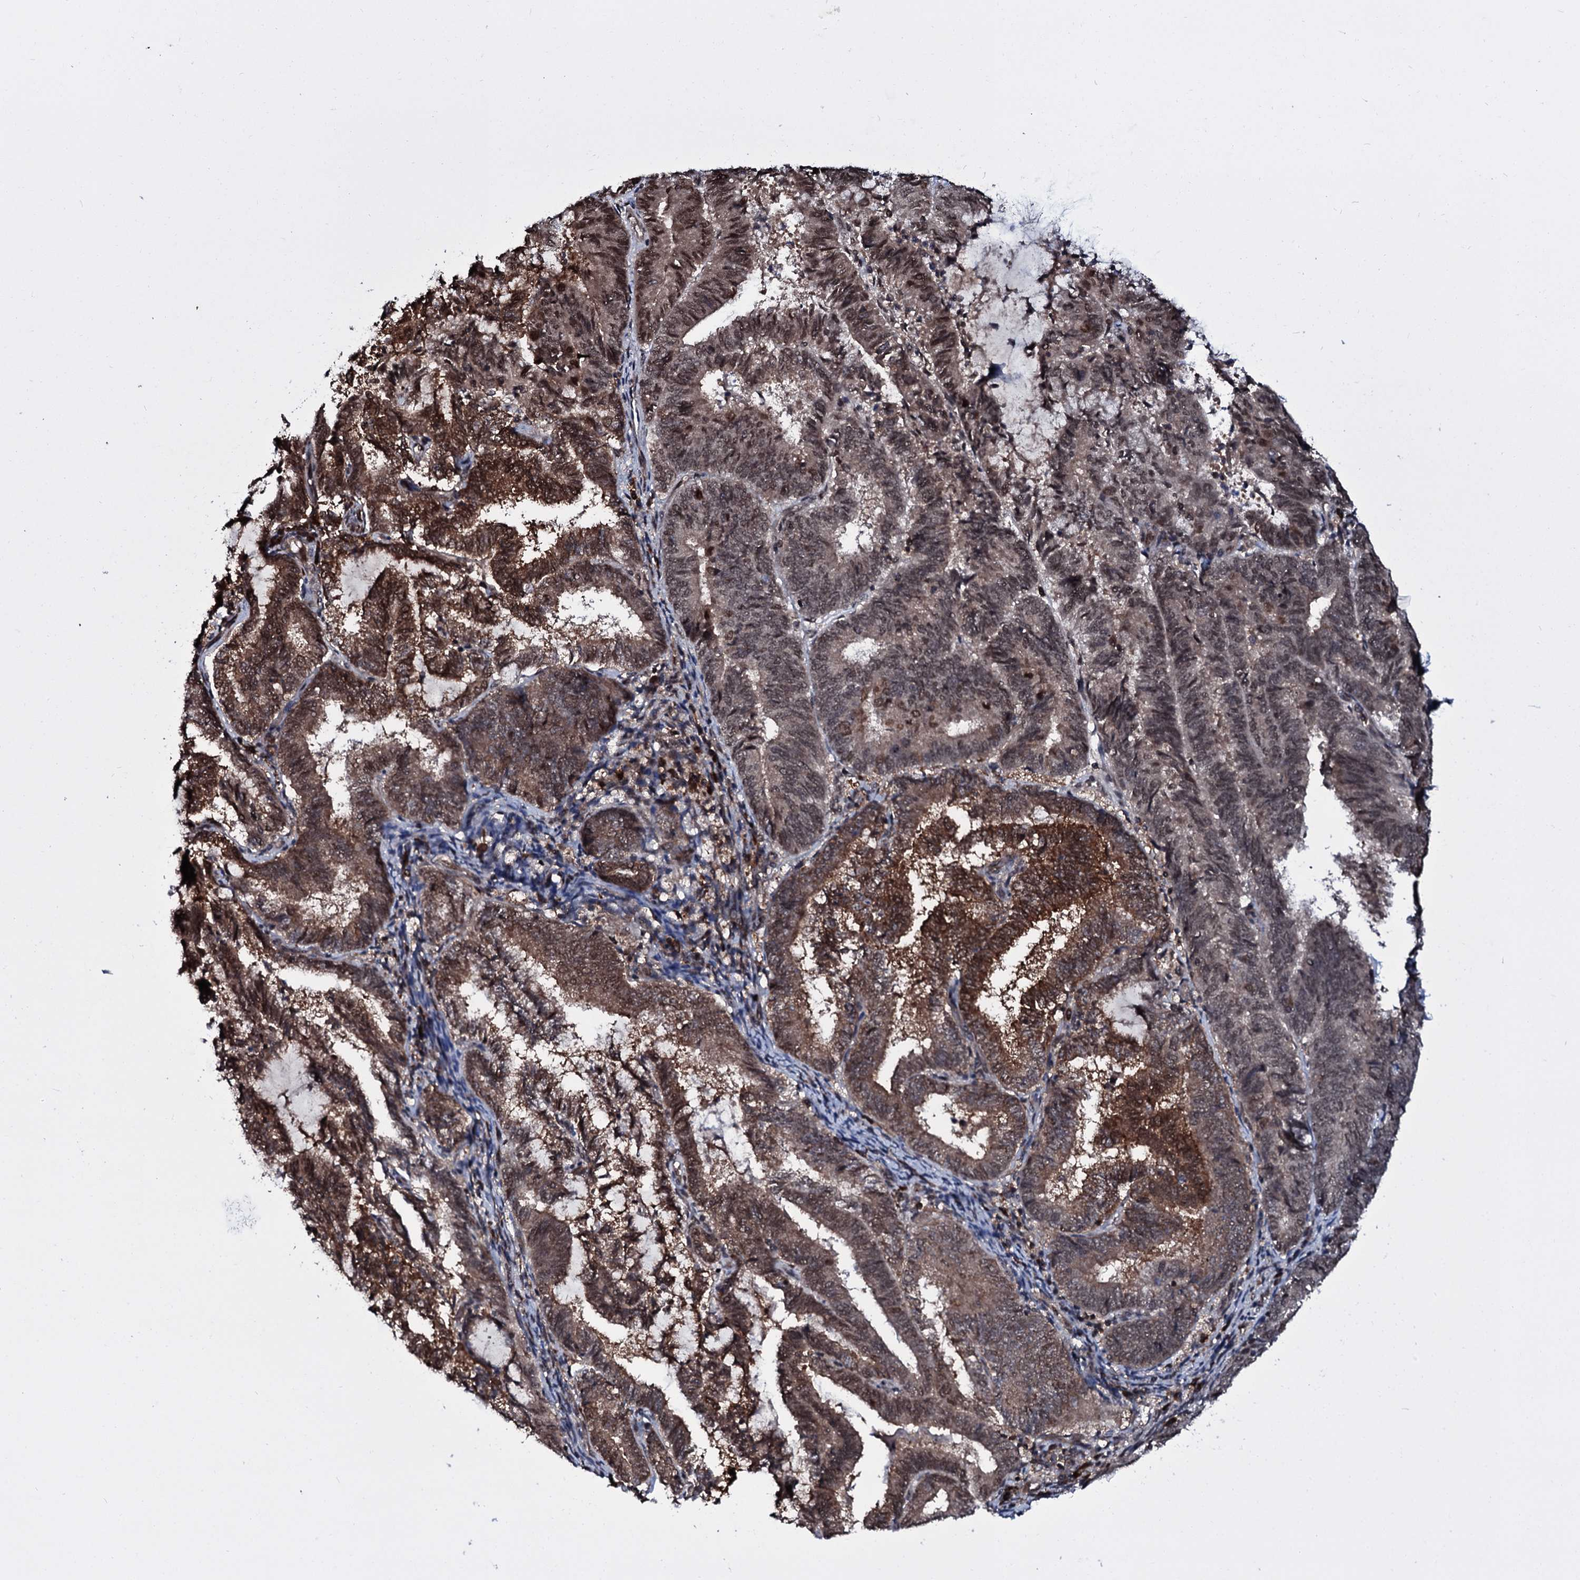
{"staining": {"intensity": "strong", "quantity": ">75%", "location": "cytoplasmic/membranous,nuclear"}, "tissue": "endometrial cancer", "cell_type": "Tumor cells", "image_type": "cancer", "snomed": [{"axis": "morphology", "description": "Adenocarcinoma, NOS"}, {"axis": "topography", "description": "Endometrium"}], "caption": "Human endometrial adenocarcinoma stained with a protein marker shows strong staining in tumor cells.", "gene": "HDDC3", "patient": {"sex": "female", "age": 80}}